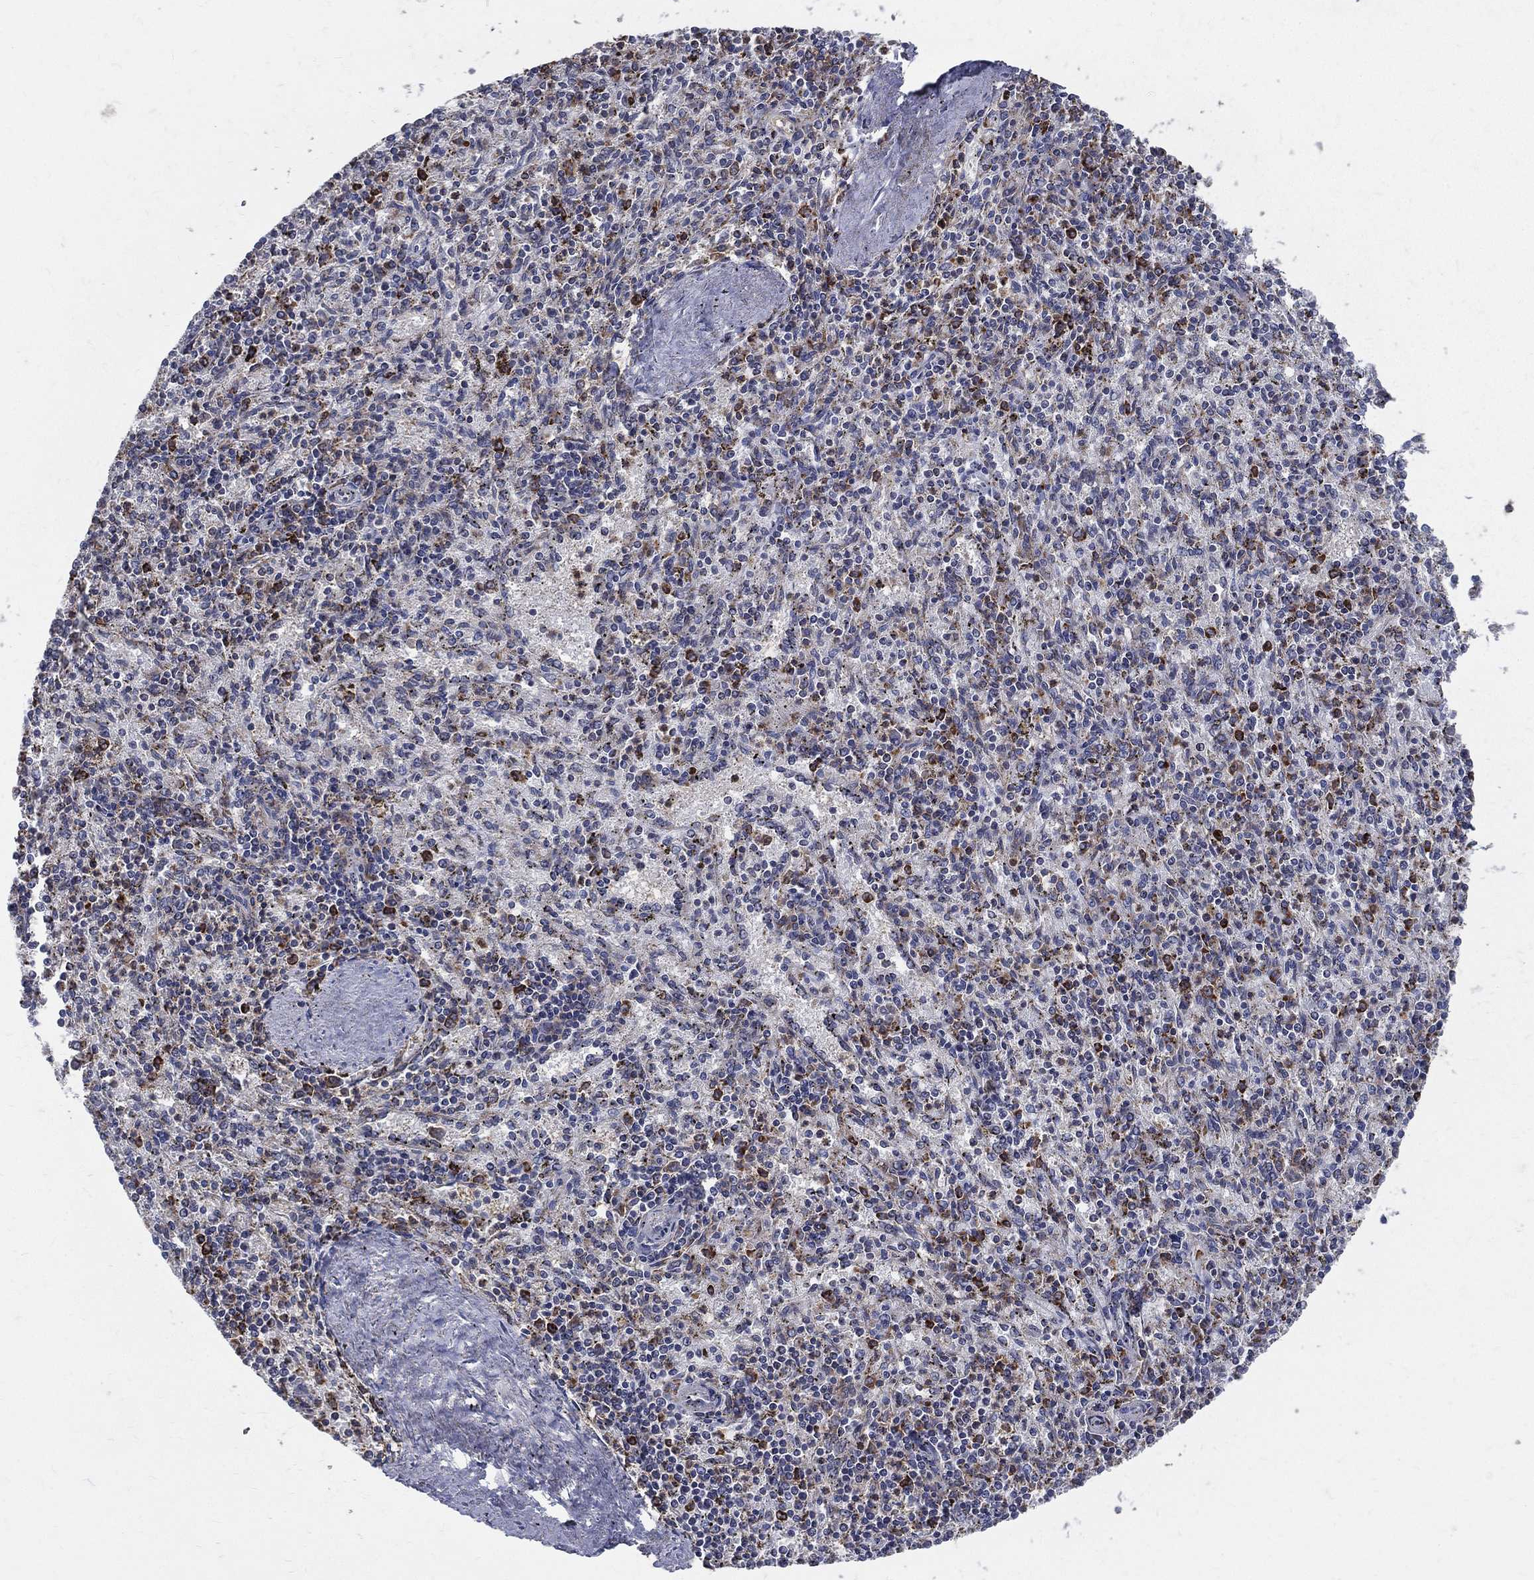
{"staining": {"intensity": "strong", "quantity": "<25%", "location": "cytoplasmic/membranous"}, "tissue": "spleen", "cell_type": "Cells in red pulp", "image_type": "normal", "snomed": [{"axis": "morphology", "description": "Normal tissue, NOS"}, {"axis": "topography", "description": "Spleen"}], "caption": "Spleen stained for a protein shows strong cytoplasmic/membranous positivity in cells in red pulp. (DAB (3,3'-diaminobenzidine) IHC with brightfield microscopy, high magnification).", "gene": "EVI2B", "patient": {"sex": "female", "age": 37}}